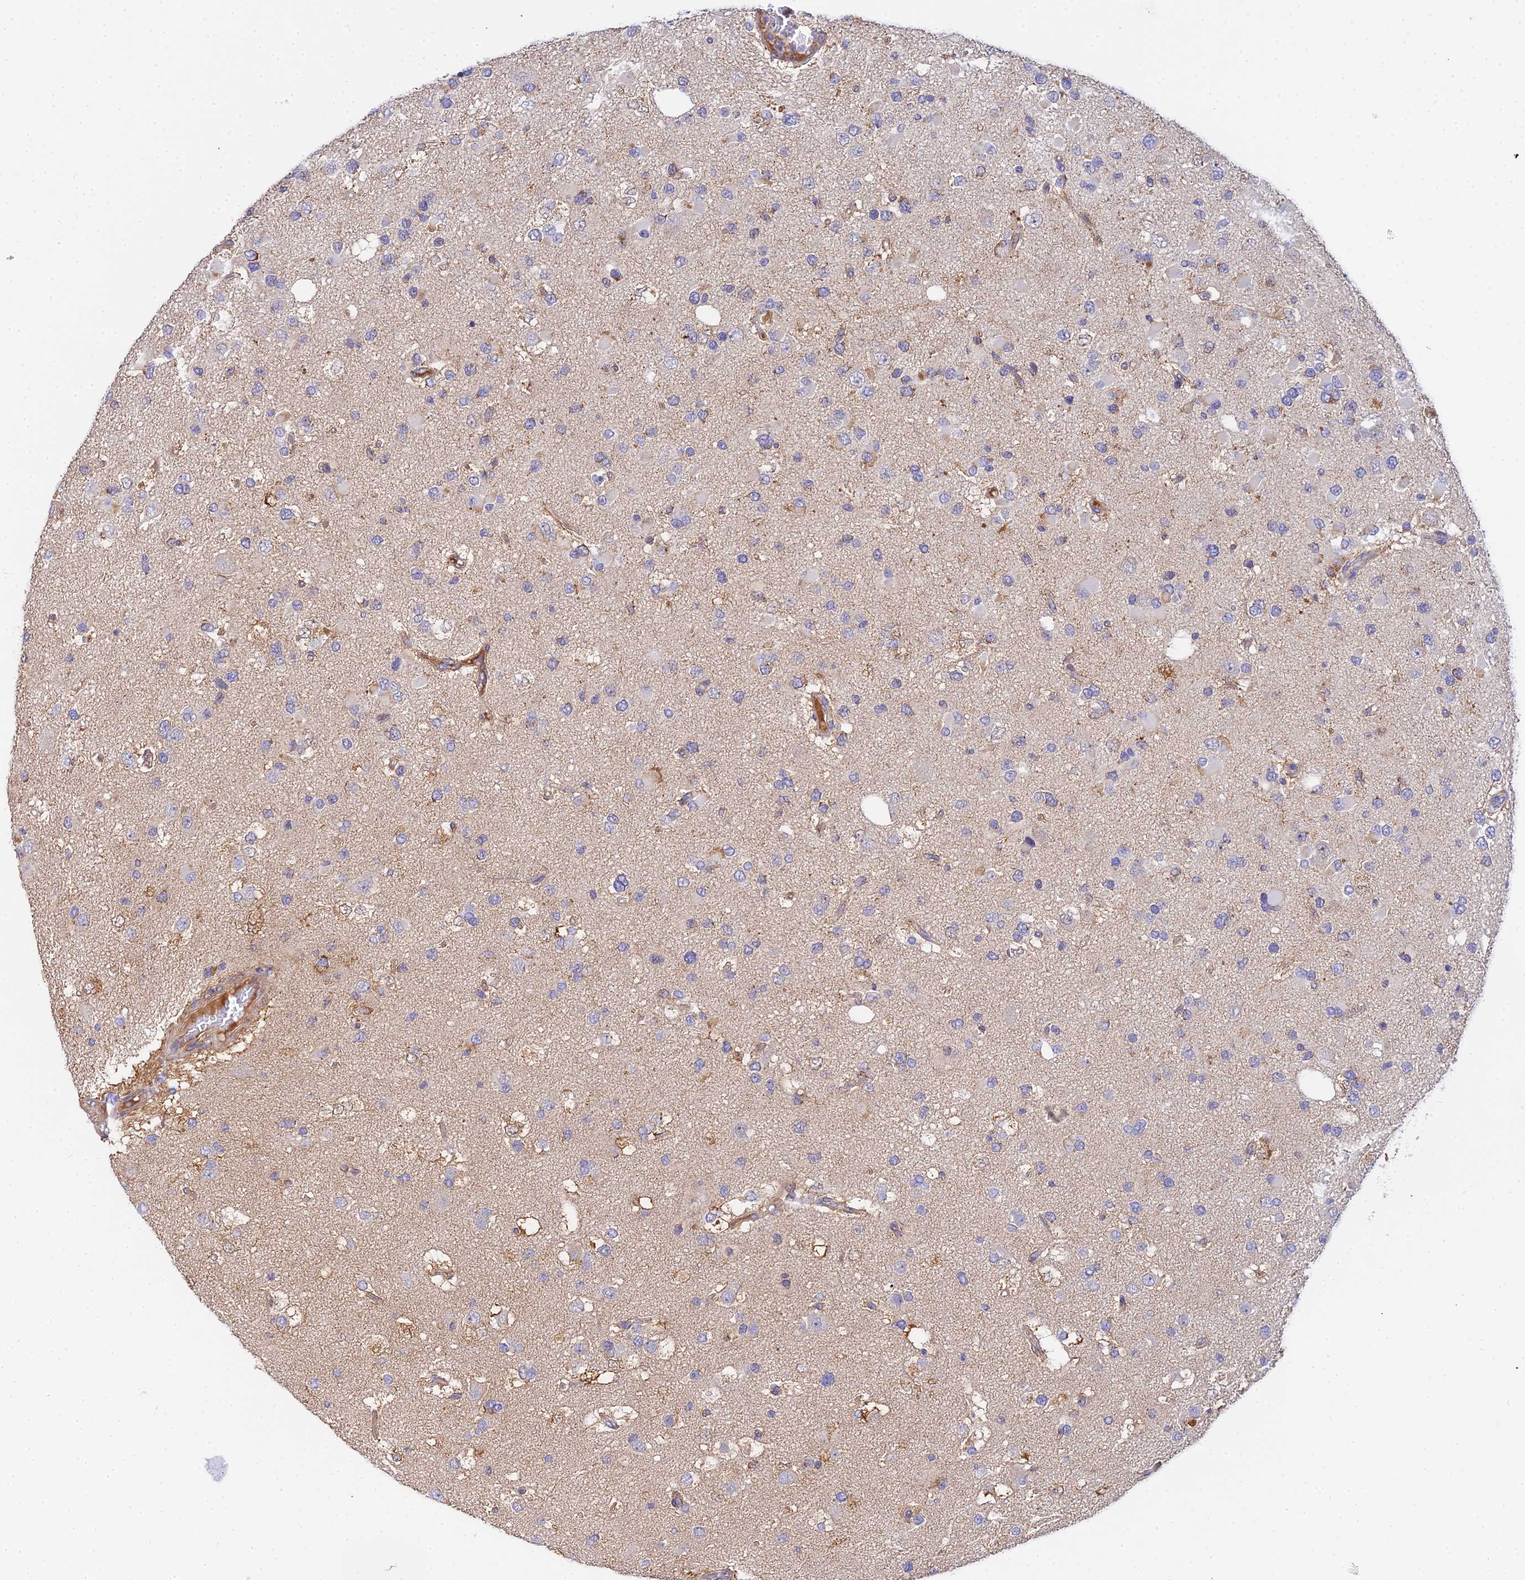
{"staining": {"intensity": "negative", "quantity": "none", "location": "none"}, "tissue": "glioma", "cell_type": "Tumor cells", "image_type": "cancer", "snomed": [{"axis": "morphology", "description": "Glioma, malignant, High grade"}, {"axis": "topography", "description": "Brain"}], "caption": "Immunohistochemistry (IHC) image of high-grade glioma (malignant) stained for a protein (brown), which exhibits no expression in tumor cells.", "gene": "ACOT2", "patient": {"sex": "male", "age": 53}}